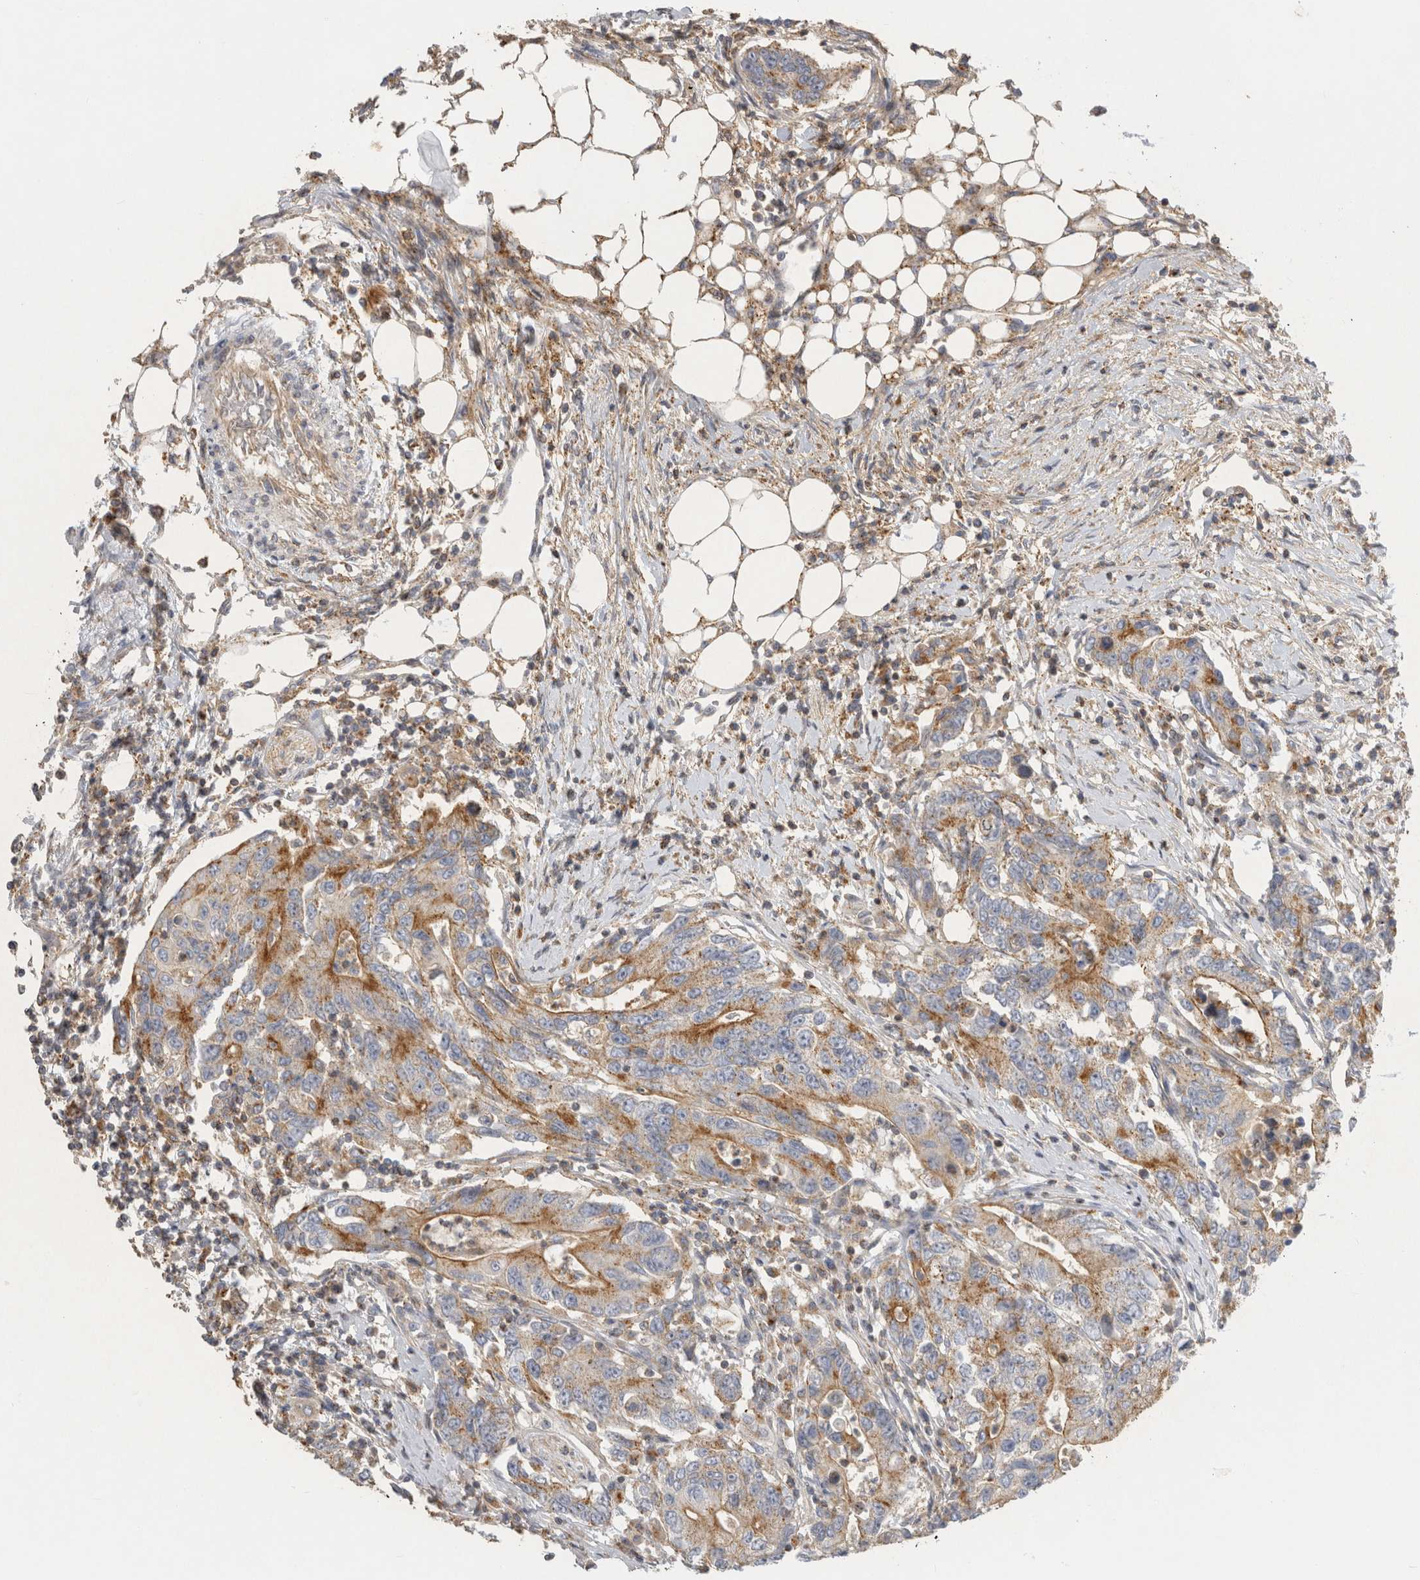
{"staining": {"intensity": "moderate", "quantity": ">75%", "location": "cytoplasmic/membranous"}, "tissue": "colorectal cancer", "cell_type": "Tumor cells", "image_type": "cancer", "snomed": [{"axis": "morphology", "description": "Adenocarcinoma, NOS"}, {"axis": "topography", "description": "Colon"}], "caption": "Immunohistochemical staining of human adenocarcinoma (colorectal) demonstrates medium levels of moderate cytoplasmic/membranous protein positivity in approximately >75% of tumor cells.", "gene": "CHMP6", "patient": {"sex": "female", "age": 77}}